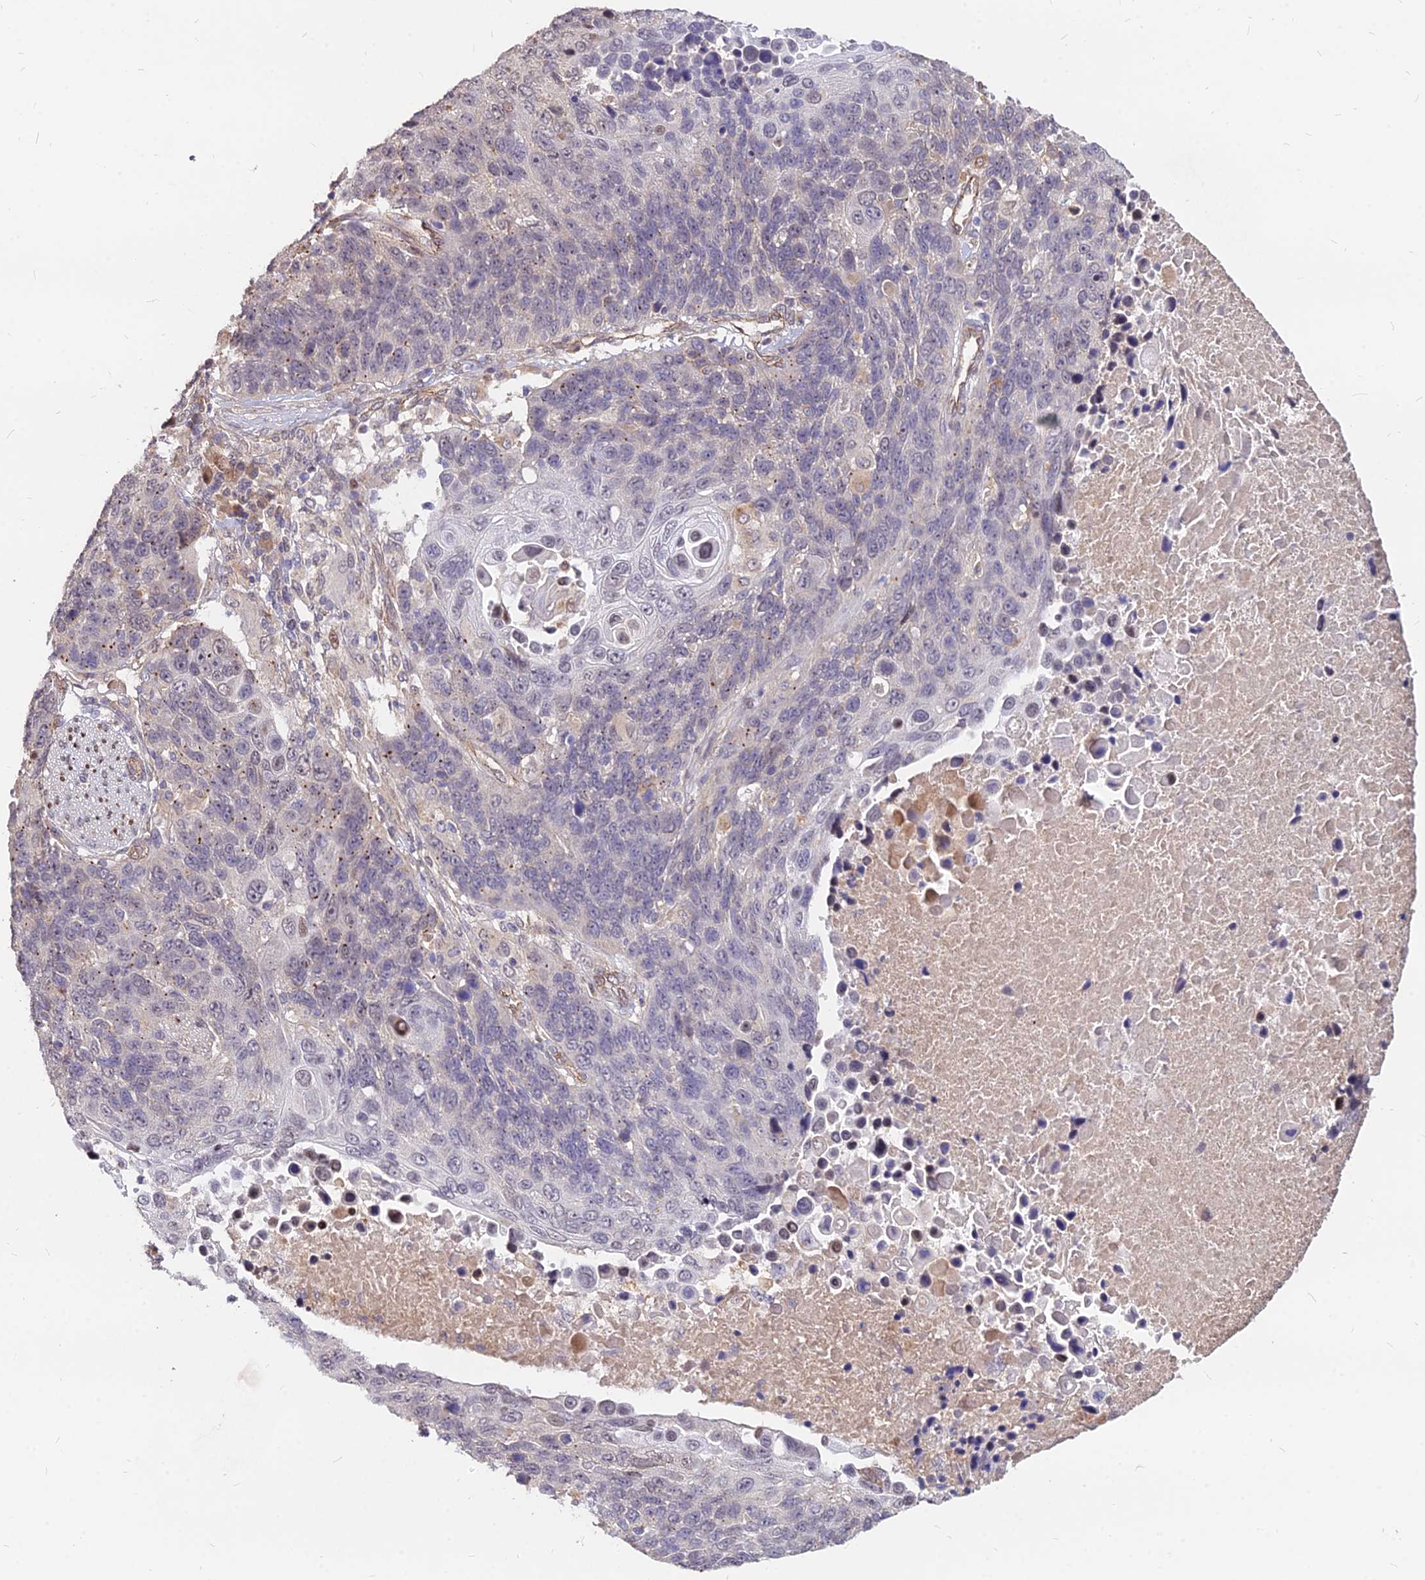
{"staining": {"intensity": "negative", "quantity": "none", "location": "none"}, "tissue": "lung cancer", "cell_type": "Tumor cells", "image_type": "cancer", "snomed": [{"axis": "morphology", "description": "Normal tissue, NOS"}, {"axis": "morphology", "description": "Squamous cell carcinoma, NOS"}, {"axis": "topography", "description": "Lymph node"}, {"axis": "topography", "description": "Lung"}], "caption": "Human lung squamous cell carcinoma stained for a protein using IHC shows no staining in tumor cells.", "gene": "C11orf68", "patient": {"sex": "male", "age": 66}}